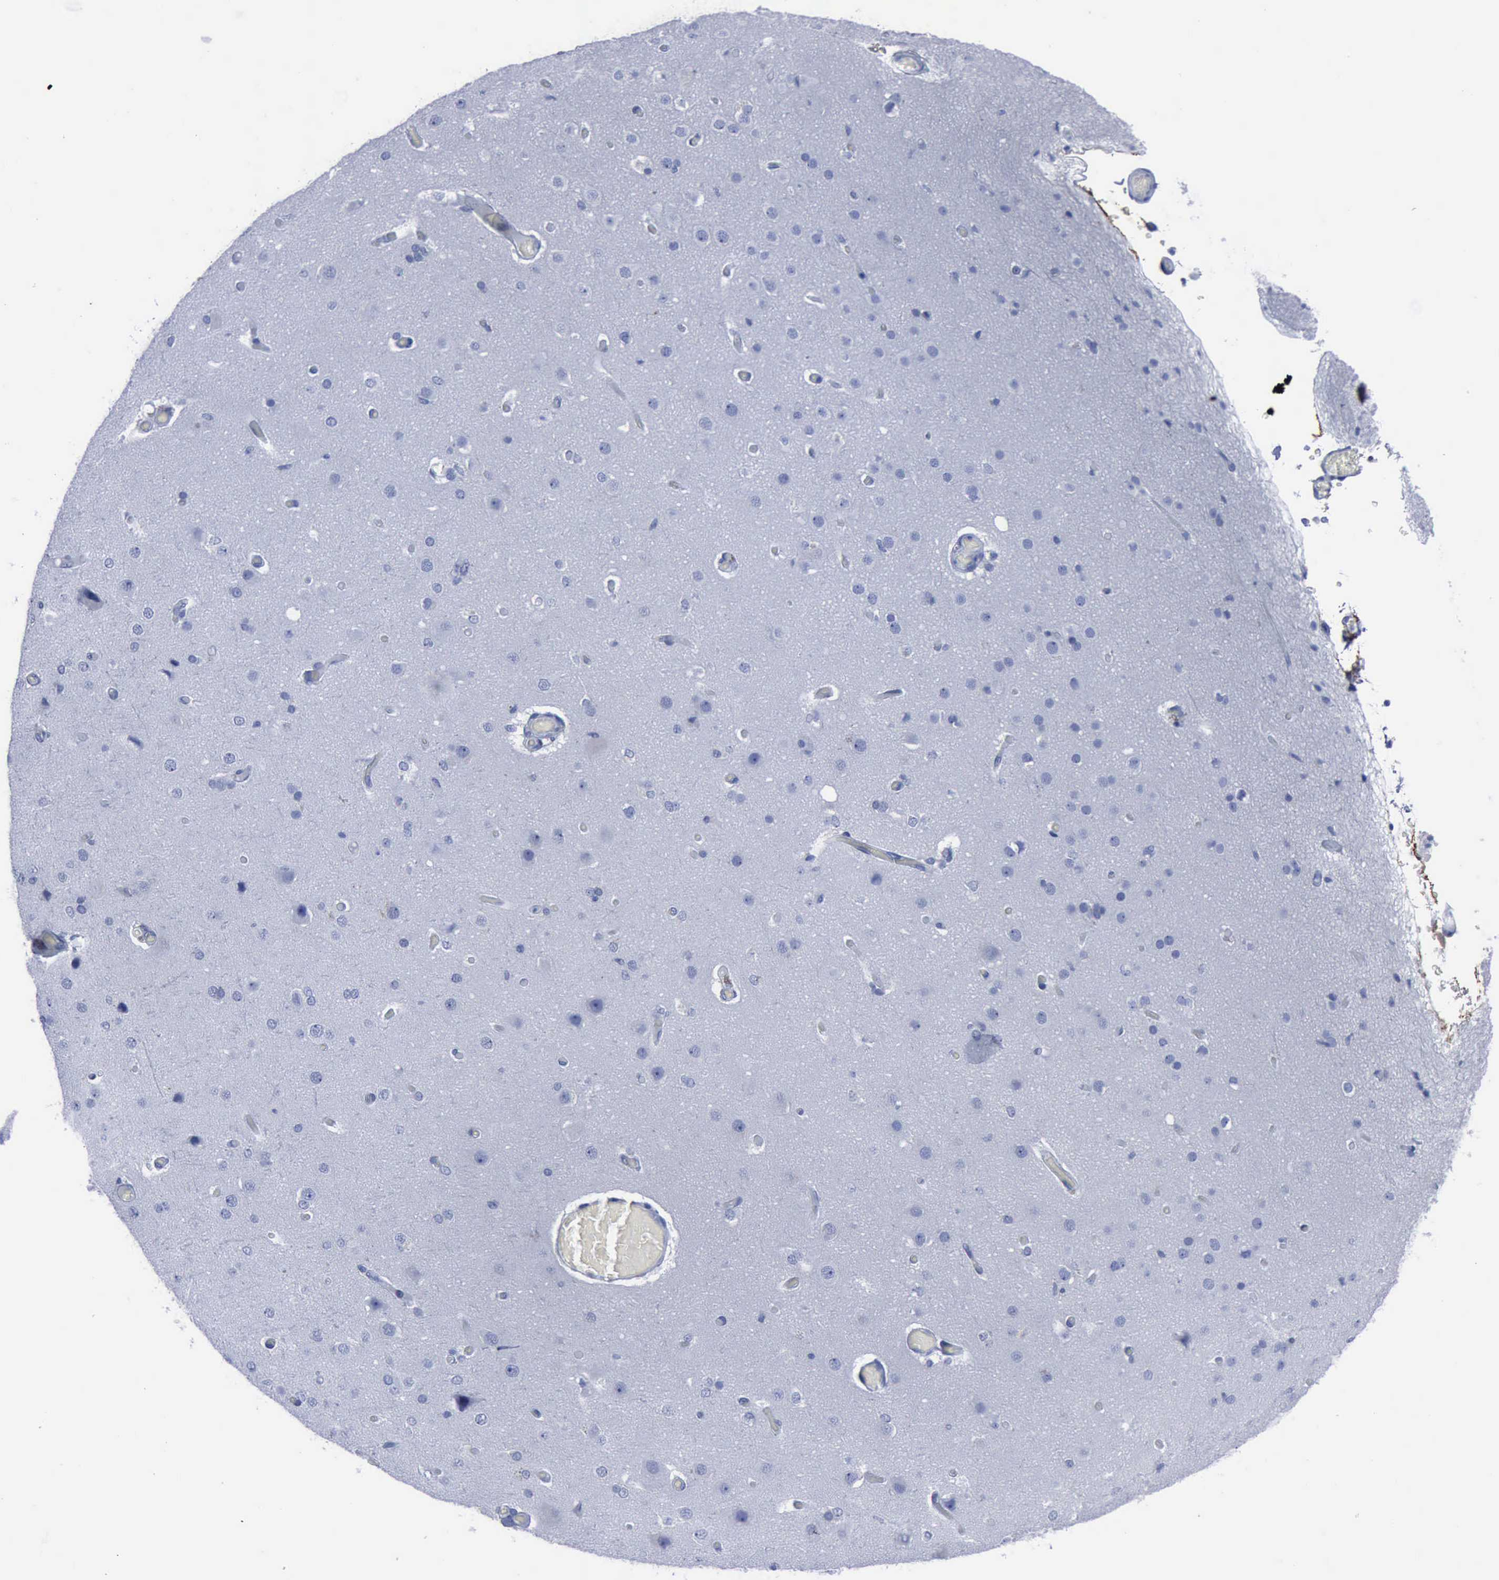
{"staining": {"intensity": "negative", "quantity": "none", "location": "none"}, "tissue": "cerebral cortex", "cell_type": "Endothelial cells", "image_type": "normal", "snomed": [{"axis": "morphology", "description": "Normal tissue, NOS"}, {"axis": "morphology", "description": "Glioma, malignant, High grade"}, {"axis": "topography", "description": "Cerebral cortex"}], "caption": "An immunohistochemistry (IHC) micrograph of unremarkable cerebral cortex is shown. There is no staining in endothelial cells of cerebral cortex. Brightfield microscopy of immunohistochemistry stained with DAB (3,3'-diaminobenzidine) (brown) and hematoxylin (blue), captured at high magnification.", "gene": "NGFR", "patient": {"sex": "male", "age": 77}}